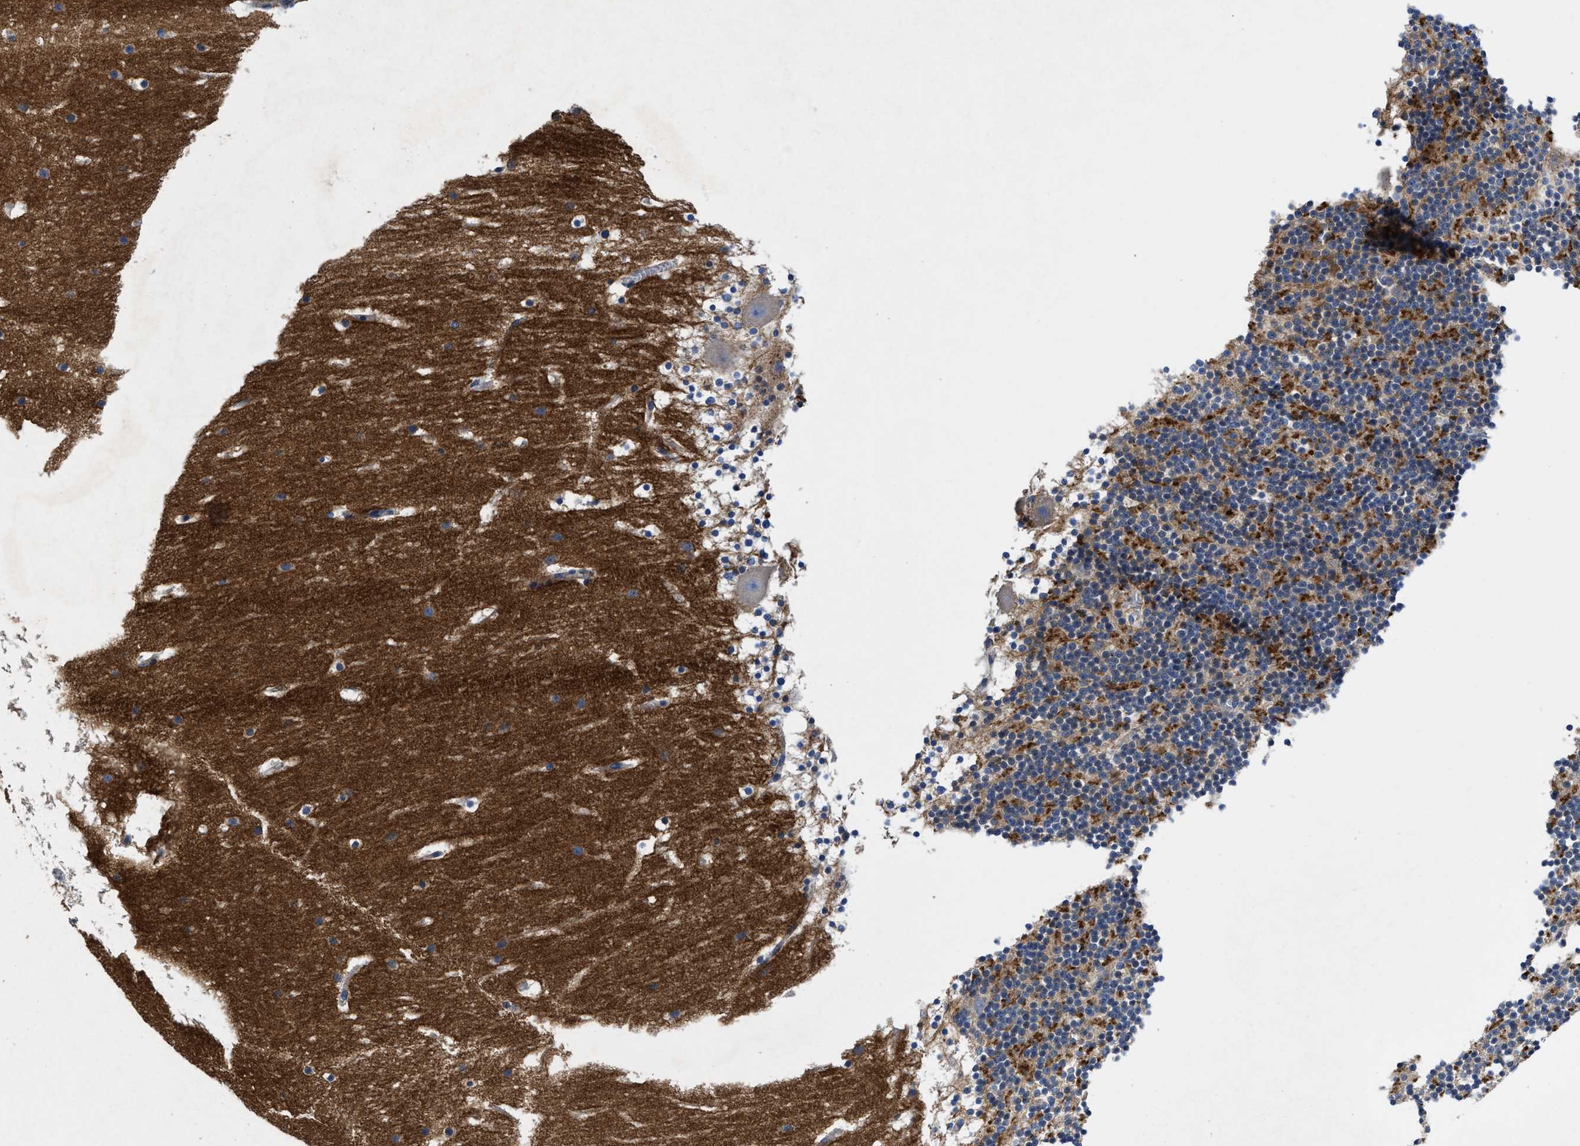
{"staining": {"intensity": "moderate", "quantity": "25%-75%", "location": "cytoplasmic/membranous"}, "tissue": "cerebellum", "cell_type": "Cells in granular layer", "image_type": "normal", "snomed": [{"axis": "morphology", "description": "Normal tissue, NOS"}, {"axis": "topography", "description": "Cerebellum"}], "caption": "DAB immunohistochemical staining of unremarkable human cerebellum reveals moderate cytoplasmic/membranous protein expression in about 25%-75% of cells in granular layer.", "gene": "PHLPP1", "patient": {"sex": "male", "age": 45}}